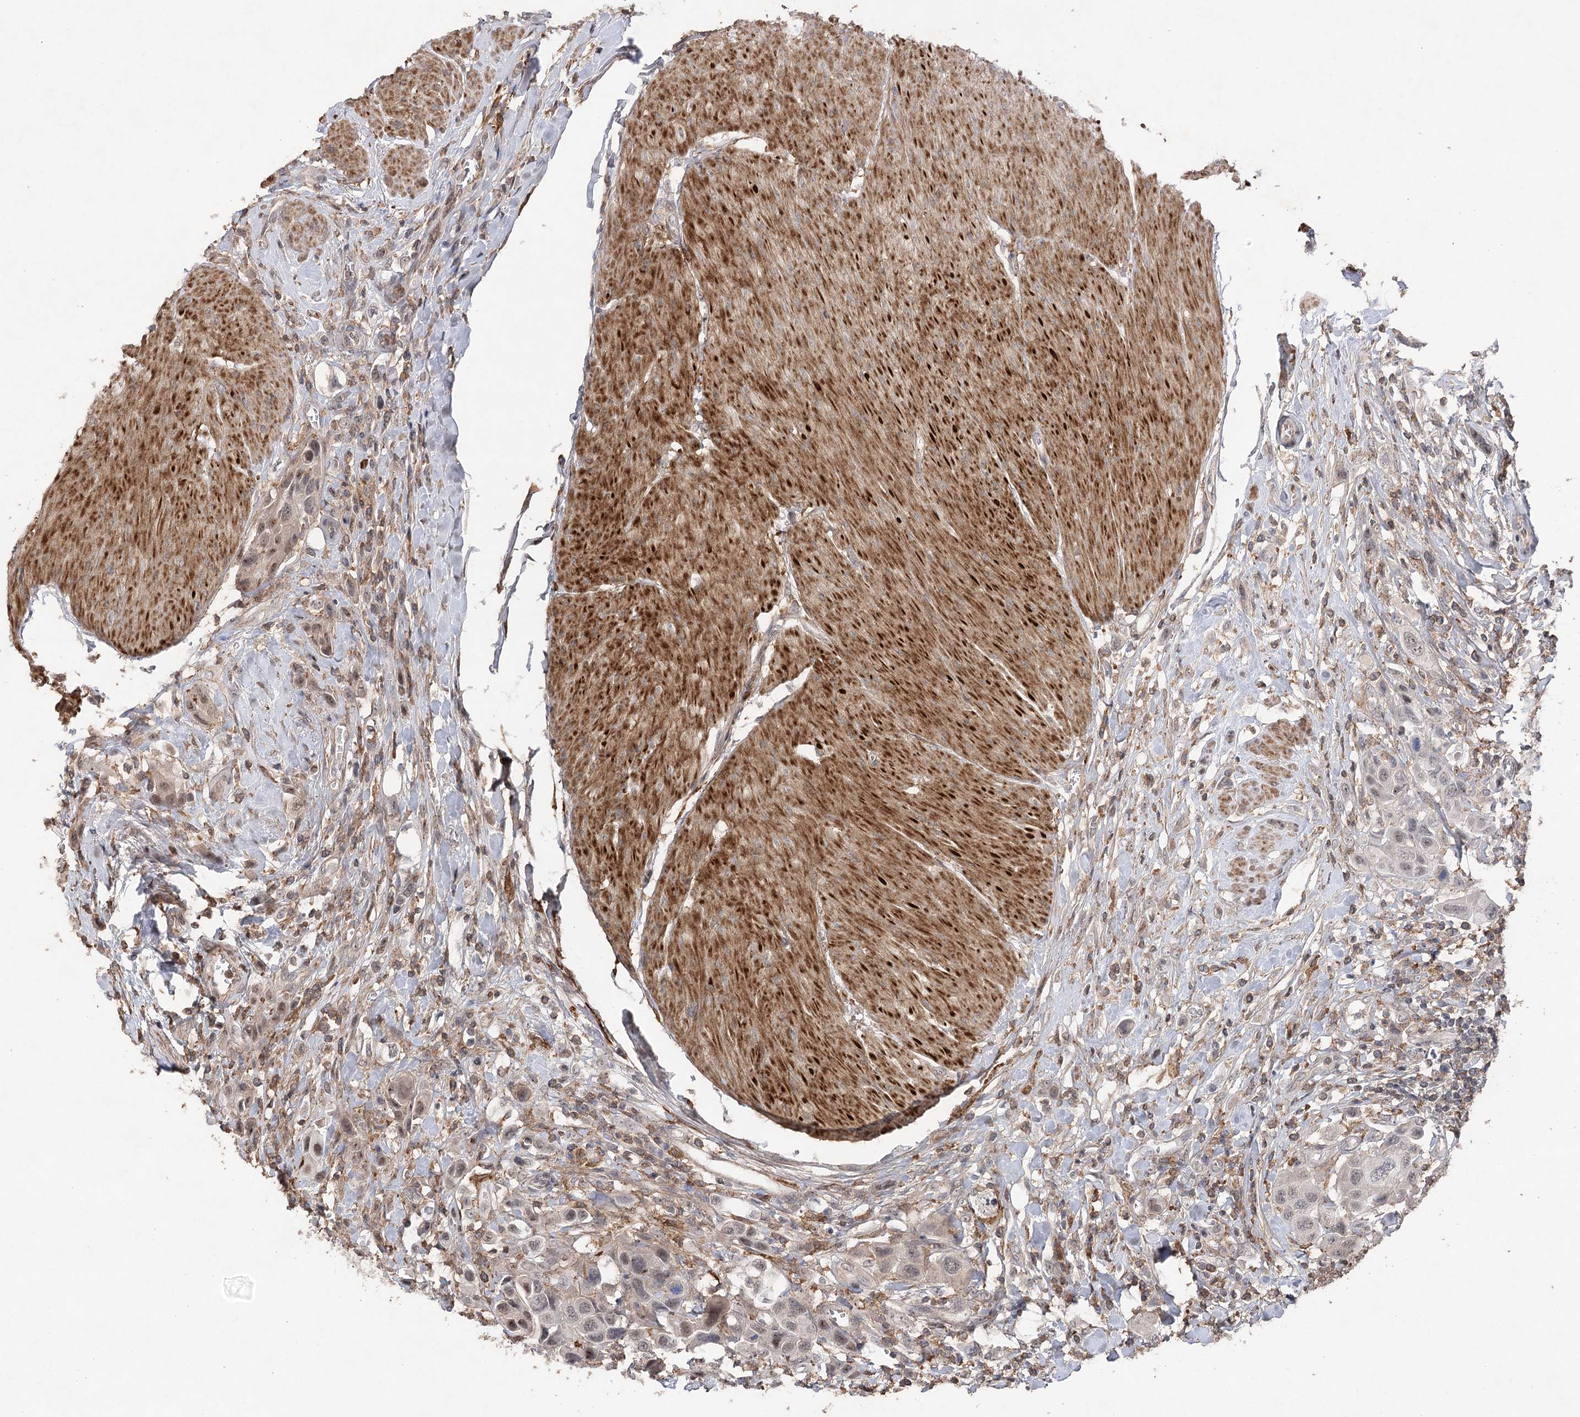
{"staining": {"intensity": "weak", "quantity": "<25%", "location": "cytoplasmic/membranous,nuclear"}, "tissue": "urothelial cancer", "cell_type": "Tumor cells", "image_type": "cancer", "snomed": [{"axis": "morphology", "description": "Urothelial carcinoma, High grade"}, {"axis": "topography", "description": "Urinary bladder"}], "caption": "Immunohistochemical staining of human urothelial cancer displays no significant positivity in tumor cells.", "gene": "OBSL1", "patient": {"sex": "male", "age": 50}}